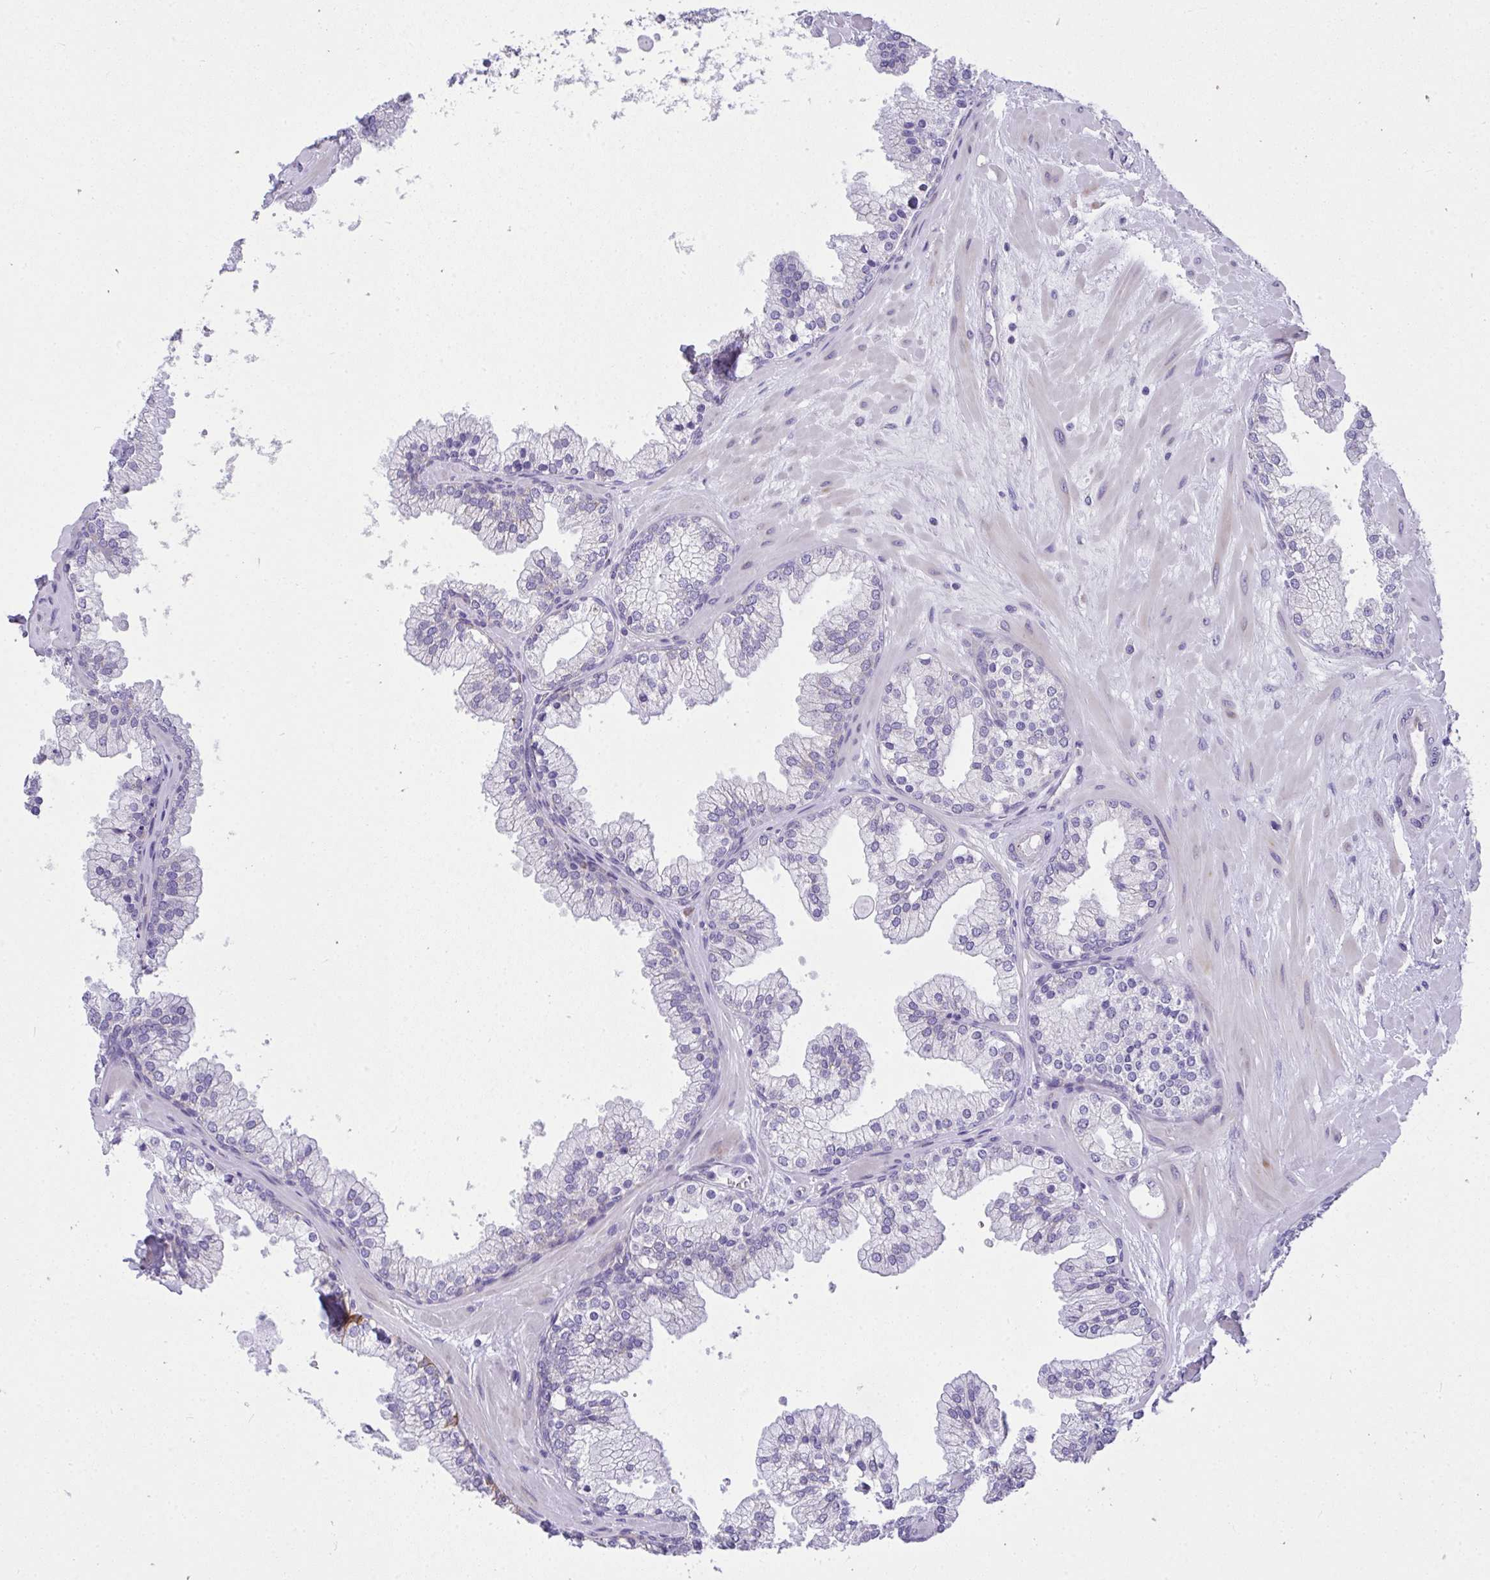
{"staining": {"intensity": "negative", "quantity": "none", "location": "none"}, "tissue": "prostate", "cell_type": "Glandular cells", "image_type": "normal", "snomed": [{"axis": "morphology", "description": "Normal tissue, NOS"}, {"axis": "topography", "description": "Prostate"}, {"axis": "topography", "description": "Peripheral nerve tissue"}], "caption": "This is a photomicrograph of immunohistochemistry (IHC) staining of unremarkable prostate, which shows no staining in glandular cells.", "gene": "ADRA2C", "patient": {"sex": "male", "age": 61}}